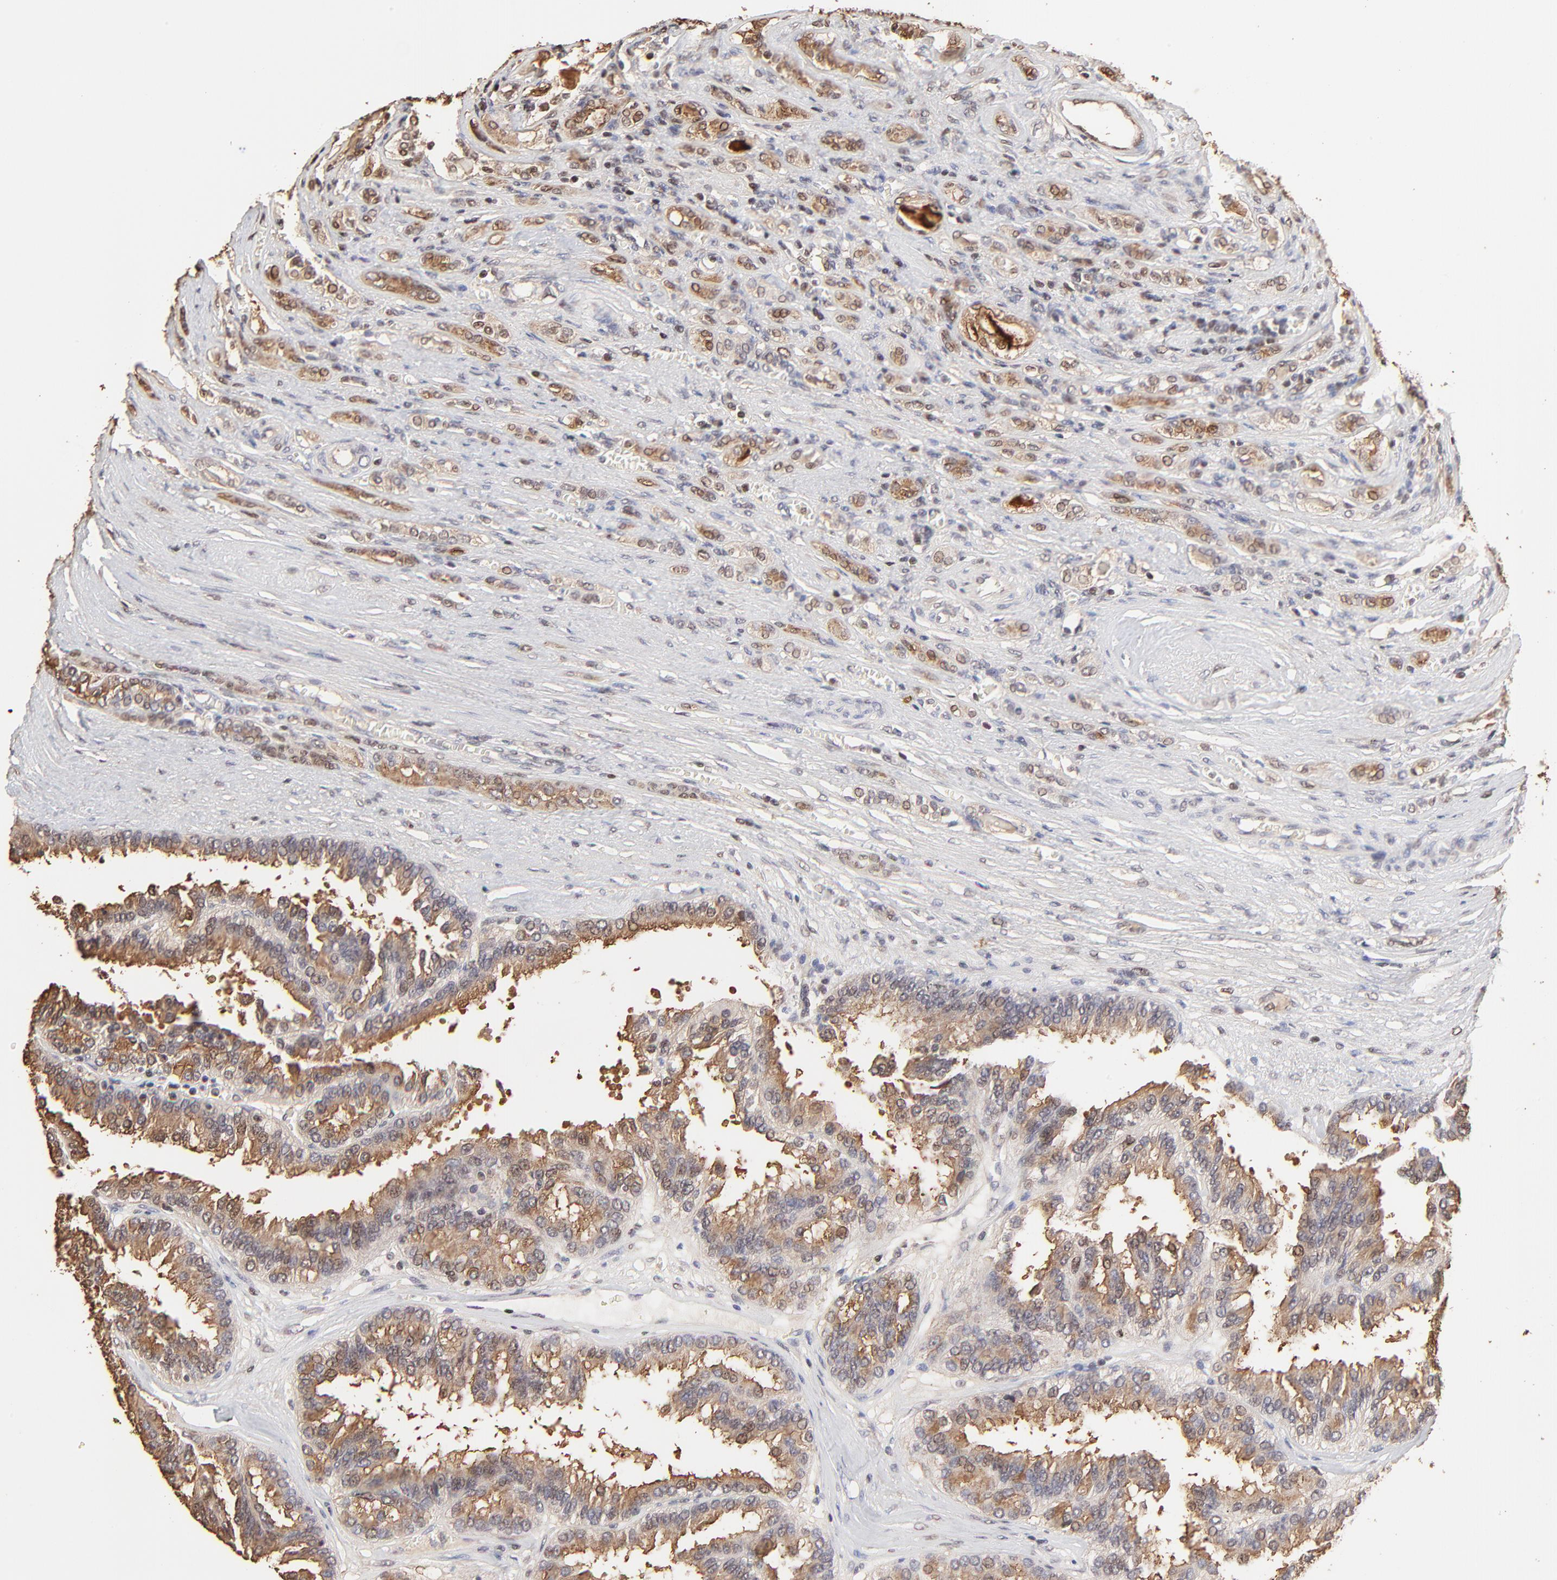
{"staining": {"intensity": "moderate", "quantity": ">75%", "location": "cytoplasmic/membranous"}, "tissue": "renal cancer", "cell_type": "Tumor cells", "image_type": "cancer", "snomed": [{"axis": "morphology", "description": "Adenocarcinoma, NOS"}, {"axis": "topography", "description": "Kidney"}], "caption": "Immunohistochemical staining of renal cancer (adenocarcinoma) demonstrates moderate cytoplasmic/membranous protein expression in about >75% of tumor cells. Using DAB (3,3'-diaminobenzidine) (brown) and hematoxylin (blue) stains, captured at high magnification using brightfield microscopy.", "gene": "BIRC5", "patient": {"sex": "male", "age": 46}}